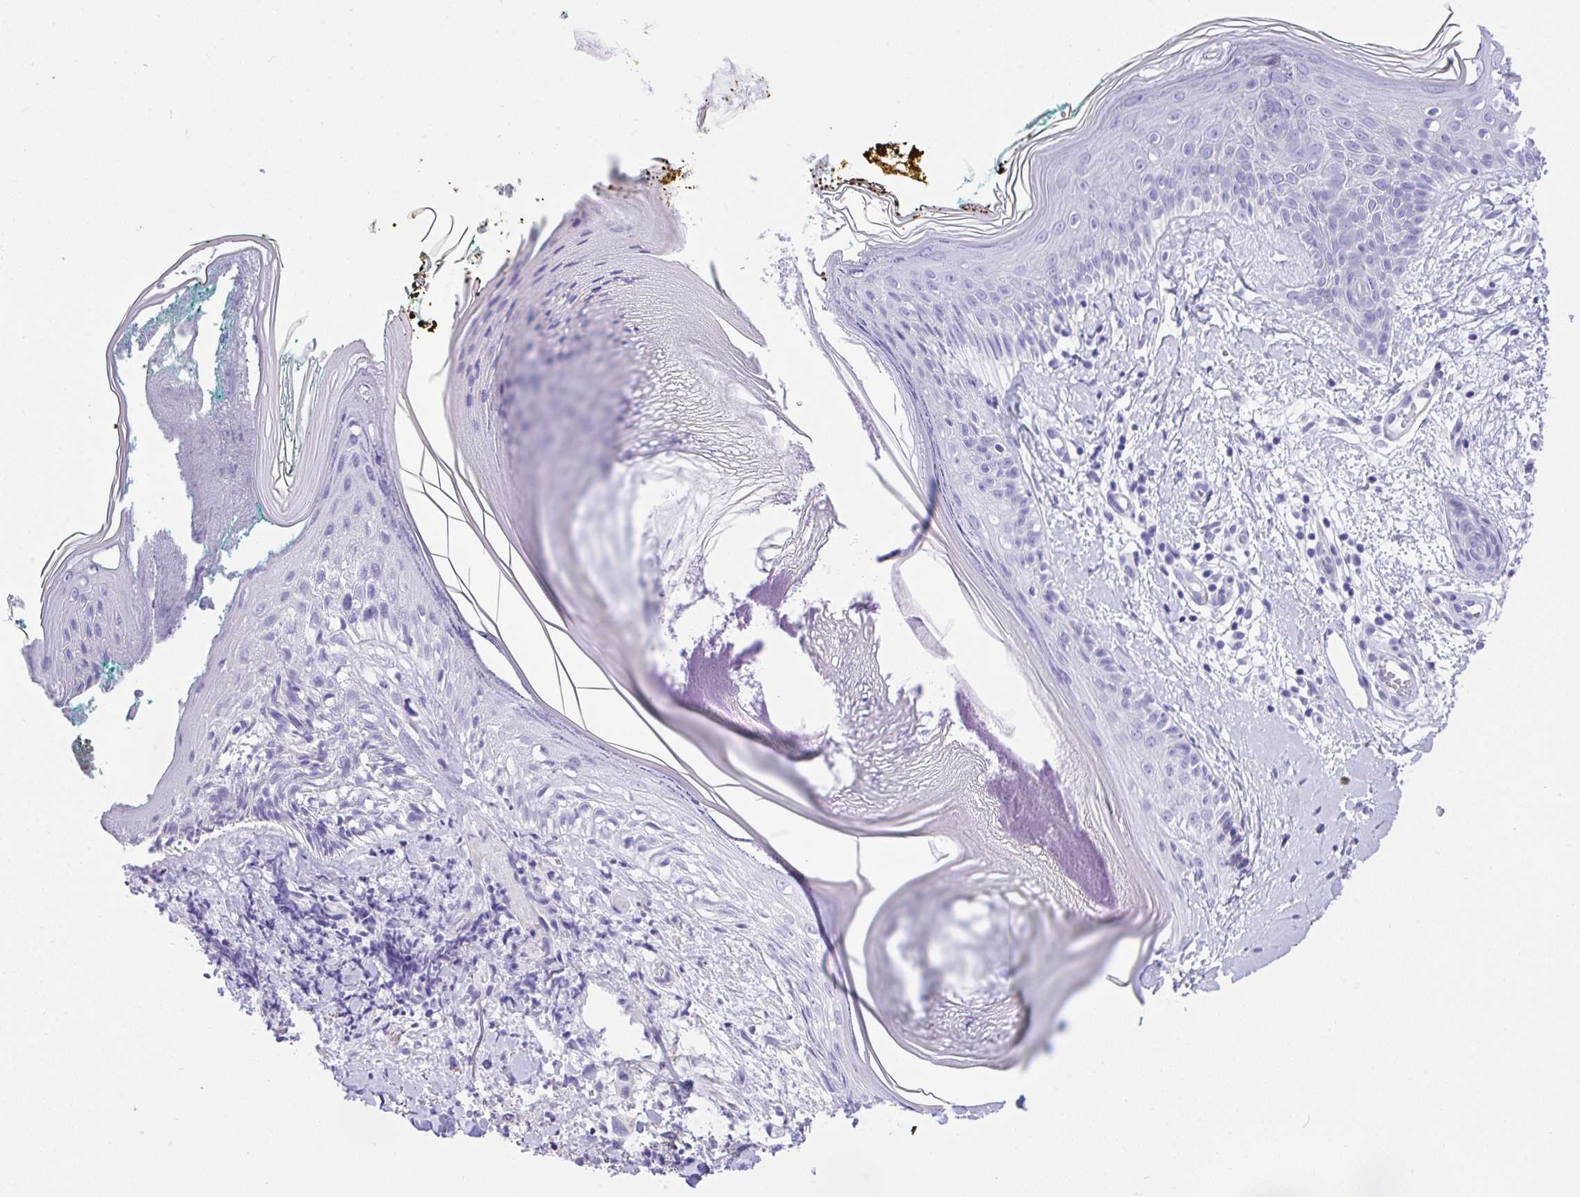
{"staining": {"intensity": "negative", "quantity": "none", "location": "none"}, "tissue": "skin", "cell_type": "Fibroblasts", "image_type": "normal", "snomed": [{"axis": "morphology", "description": "Normal tissue, NOS"}, {"axis": "topography", "description": "Skin"}], "caption": "The histopathology image demonstrates no staining of fibroblasts in unremarkable skin. Brightfield microscopy of immunohistochemistry (IHC) stained with DAB (brown) and hematoxylin (blue), captured at high magnification.", "gene": "TLN2", "patient": {"sex": "female", "age": 34}}